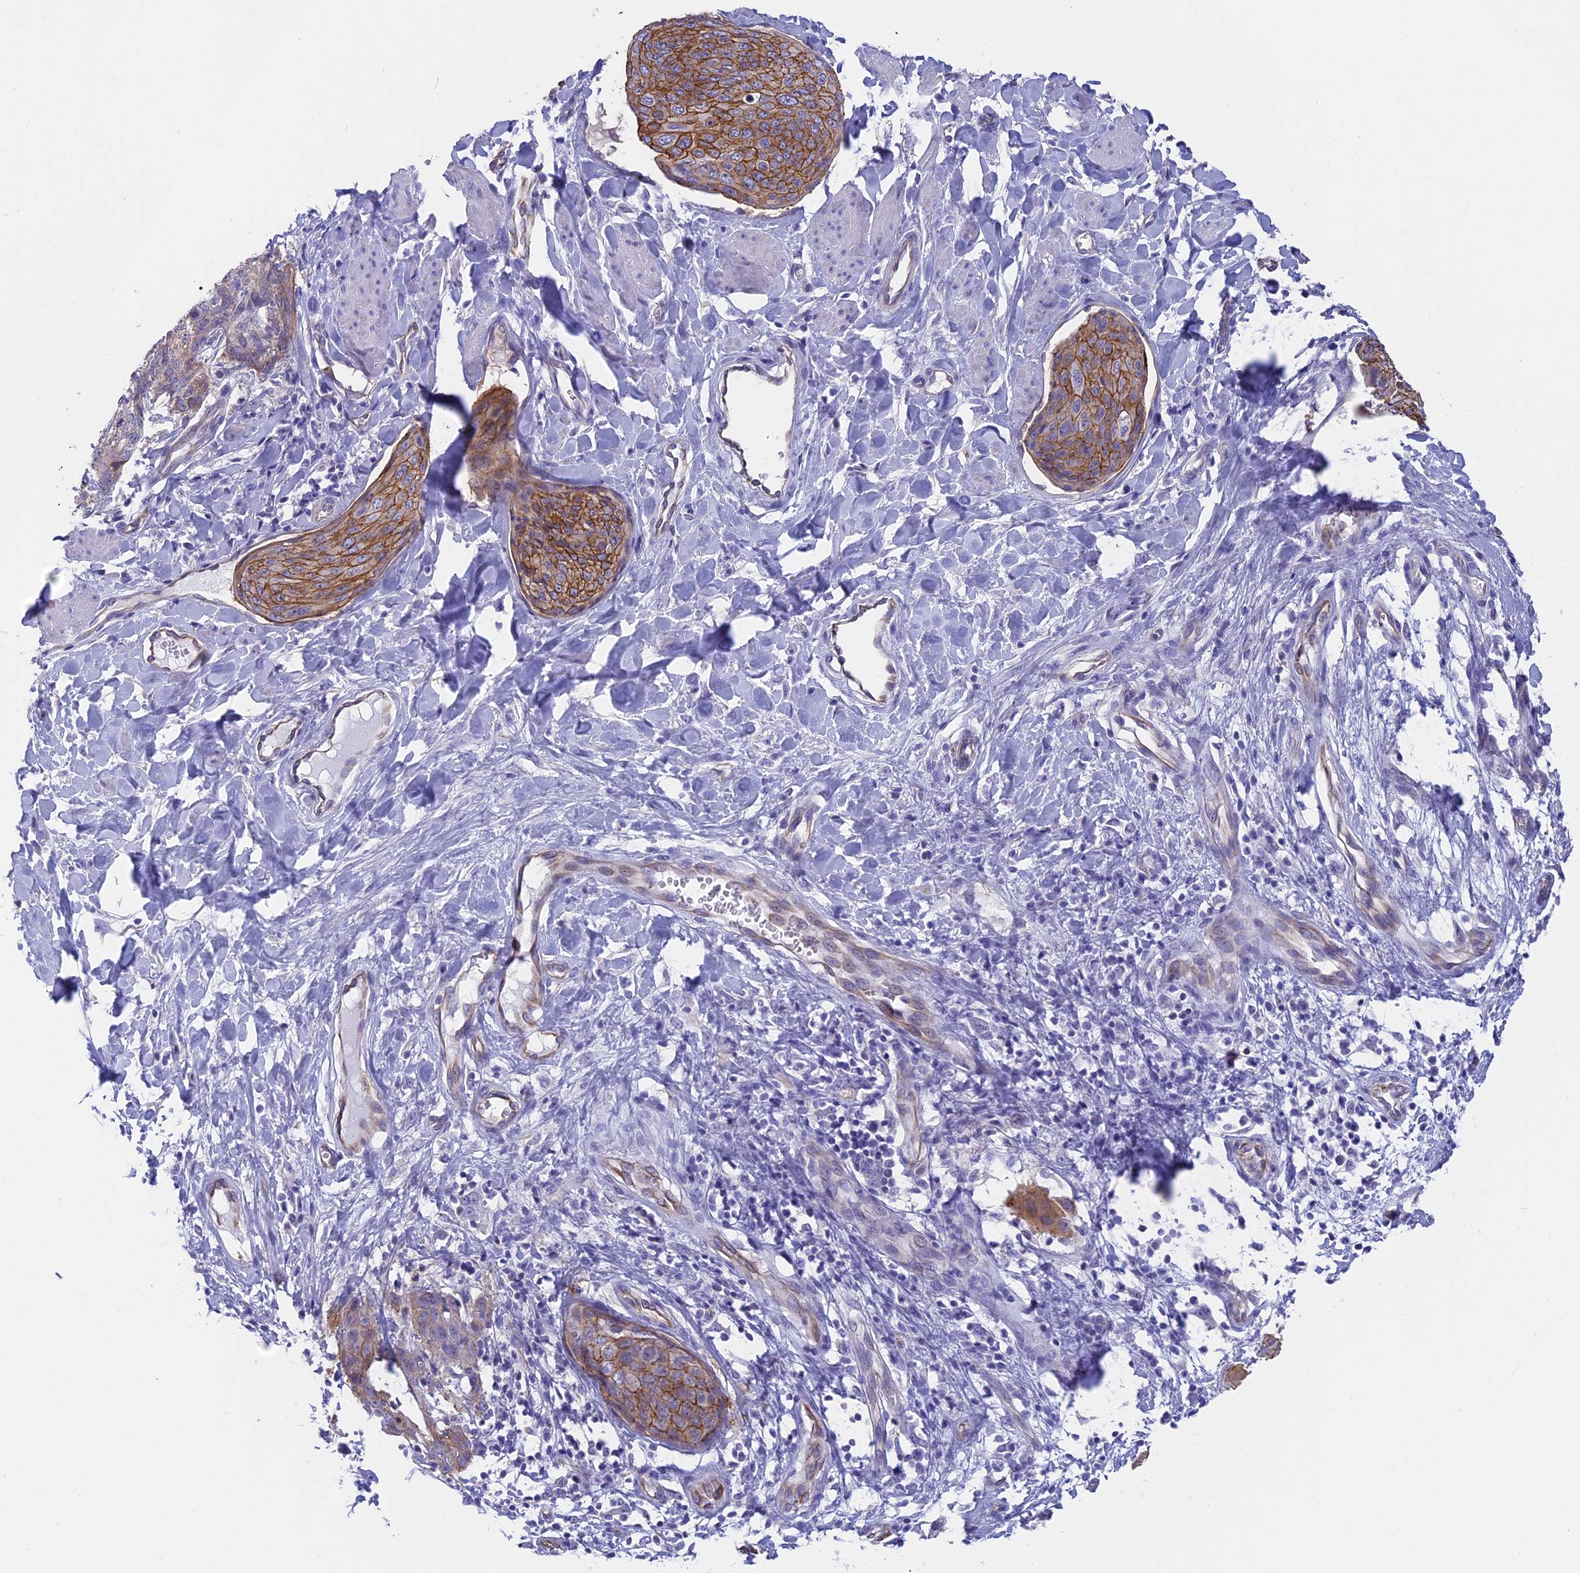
{"staining": {"intensity": "moderate", "quantity": "25%-75%", "location": "cytoplasmic/membranous"}, "tissue": "skin cancer", "cell_type": "Tumor cells", "image_type": "cancer", "snomed": [{"axis": "morphology", "description": "Squamous cell carcinoma, NOS"}, {"axis": "topography", "description": "Skin"}, {"axis": "topography", "description": "Vulva"}], "caption": "Tumor cells display medium levels of moderate cytoplasmic/membranous expression in about 25%-75% of cells in human skin cancer (squamous cell carcinoma).", "gene": "TACSTD2", "patient": {"sex": "female", "age": 85}}